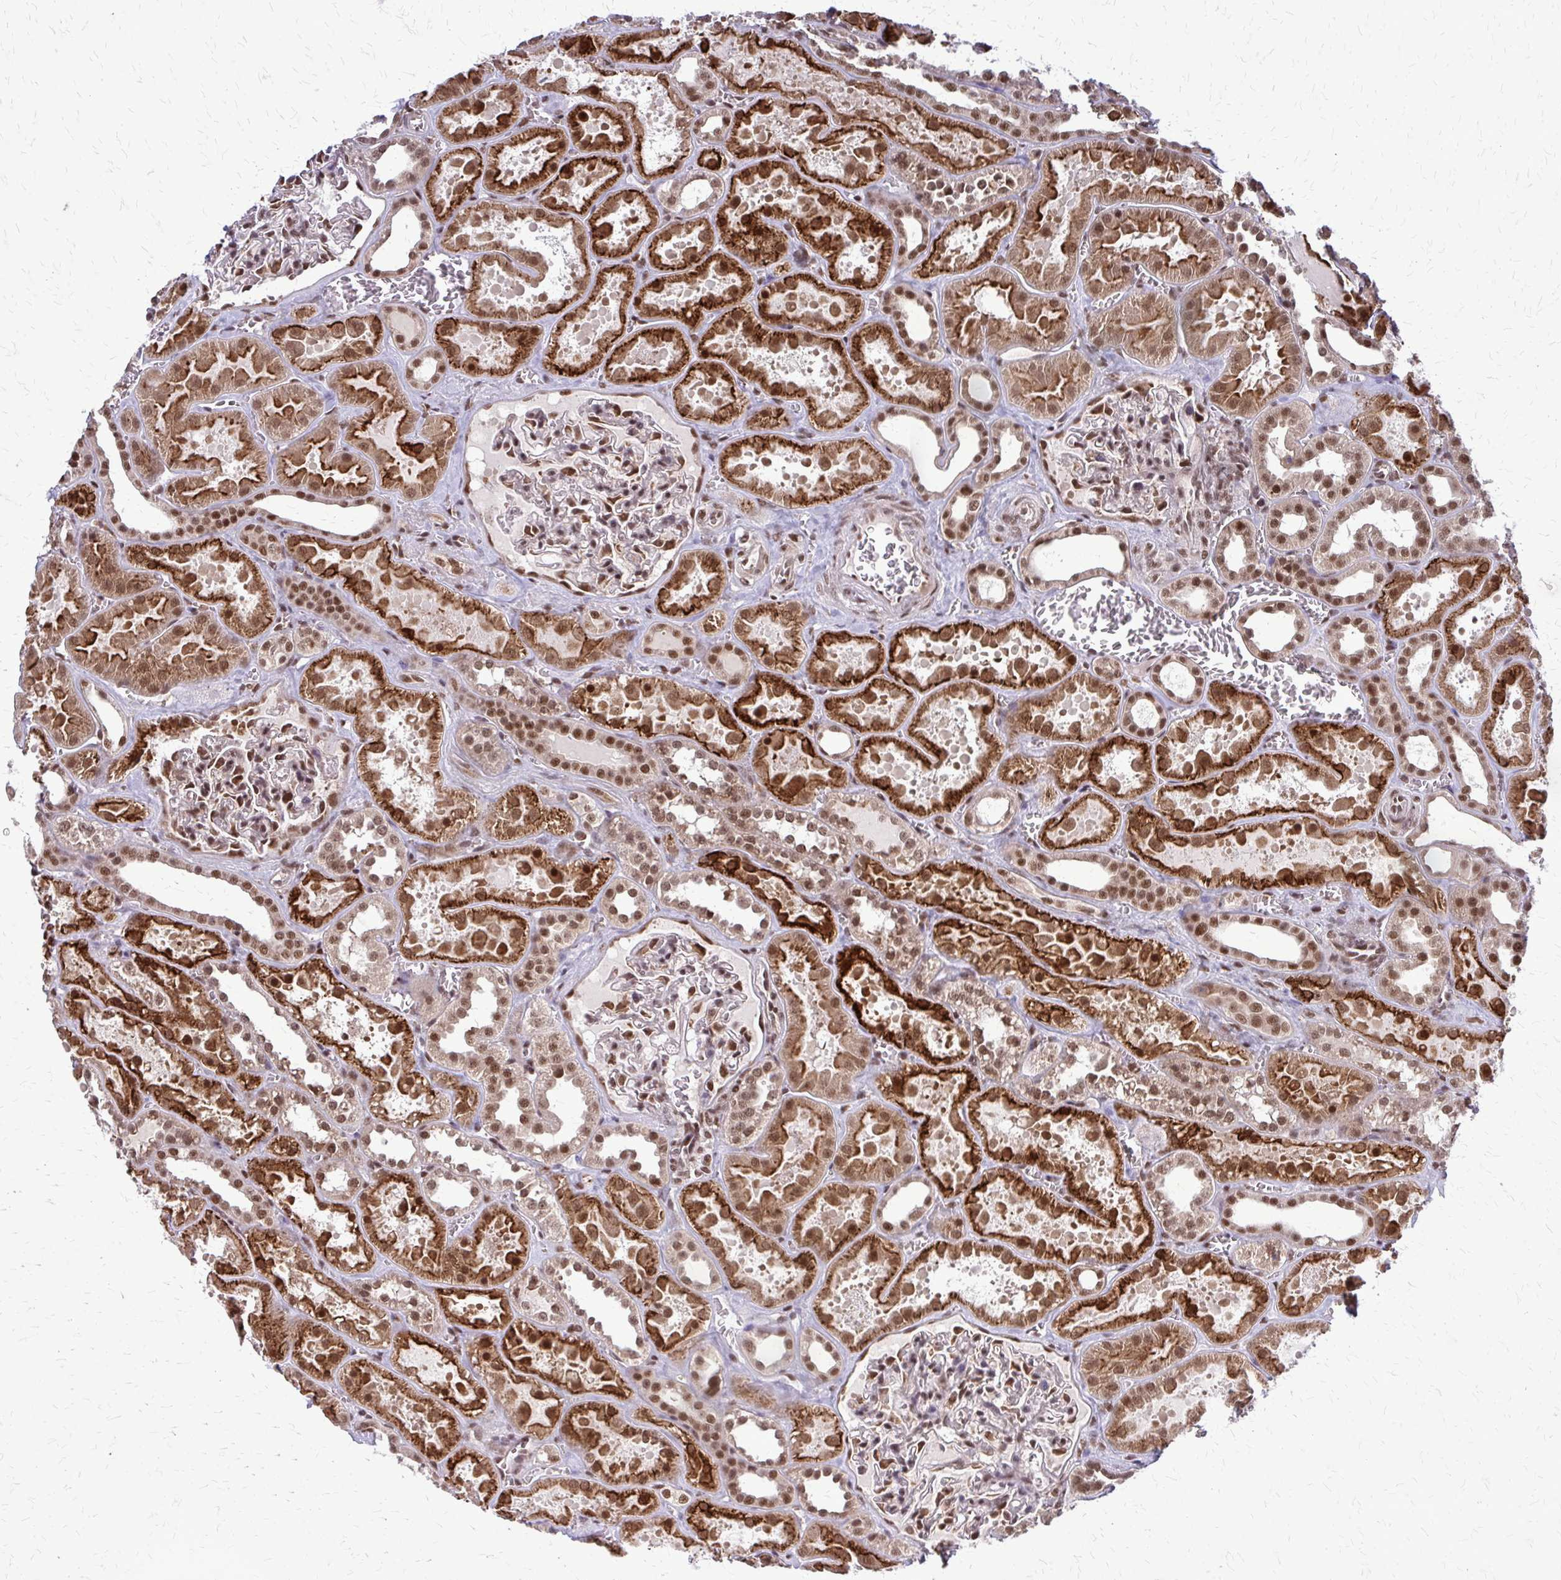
{"staining": {"intensity": "moderate", "quantity": ">75%", "location": "nuclear"}, "tissue": "kidney", "cell_type": "Cells in glomeruli", "image_type": "normal", "snomed": [{"axis": "morphology", "description": "Normal tissue, NOS"}, {"axis": "topography", "description": "Kidney"}], "caption": "A brown stain labels moderate nuclear expression of a protein in cells in glomeruli of benign kidney. (brown staining indicates protein expression, while blue staining denotes nuclei).", "gene": "HDAC3", "patient": {"sex": "female", "age": 41}}